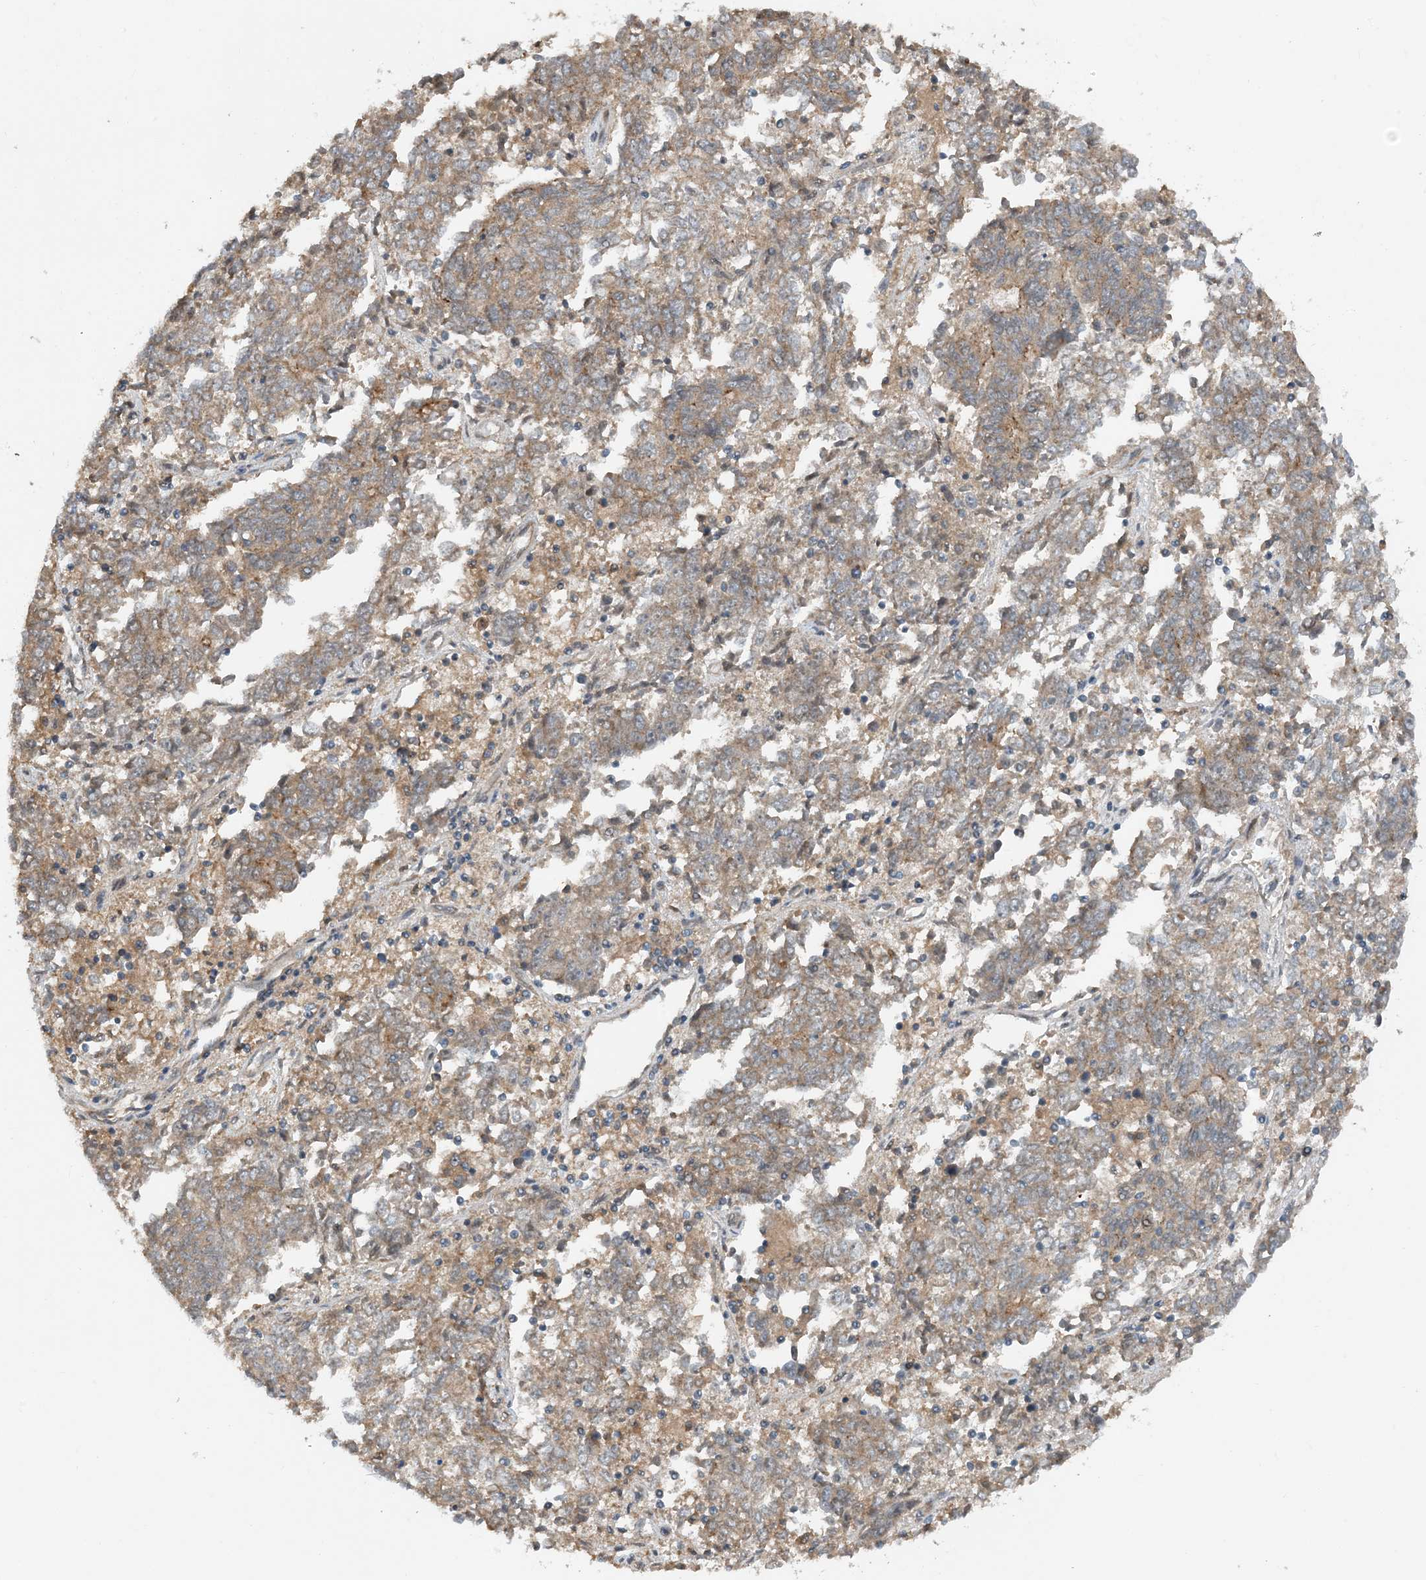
{"staining": {"intensity": "weak", "quantity": ">75%", "location": "cytoplasmic/membranous"}, "tissue": "endometrial cancer", "cell_type": "Tumor cells", "image_type": "cancer", "snomed": [{"axis": "morphology", "description": "Adenocarcinoma, NOS"}, {"axis": "topography", "description": "Endometrium"}], "caption": "Immunohistochemical staining of human endometrial cancer (adenocarcinoma) displays low levels of weak cytoplasmic/membranous expression in about >75% of tumor cells.", "gene": "HEMK1", "patient": {"sex": "female", "age": 80}}